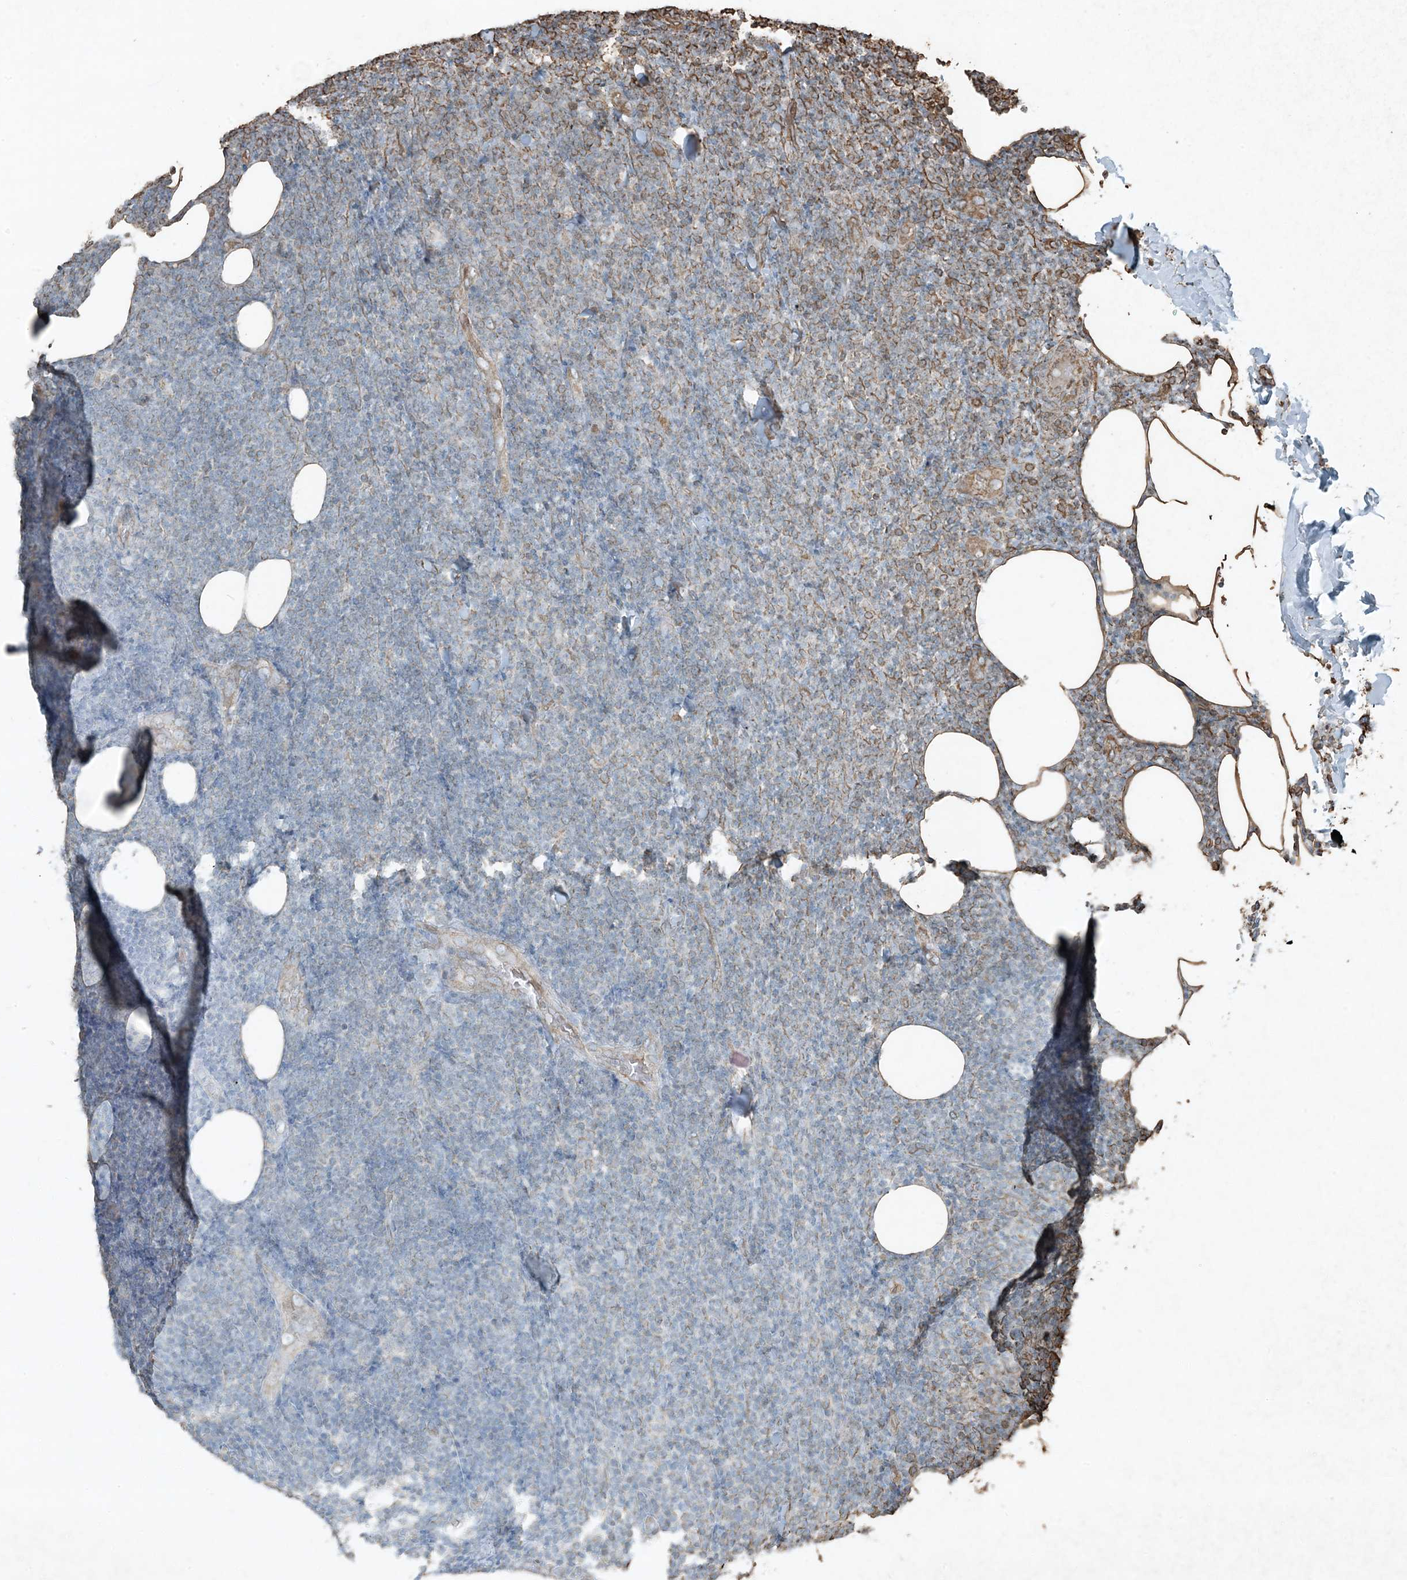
{"staining": {"intensity": "negative", "quantity": "none", "location": "none"}, "tissue": "lymphoma", "cell_type": "Tumor cells", "image_type": "cancer", "snomed": [{"axis": "morphology", "description": "Malignant lymphoma, non-Hodgkin's type, Low grade"}, {"axis": "topography", "description": "Lymph node"}], "caption": "An immunohistochemistry (IHC) photomicrograph of malignant lymphoma, non-Hodgkin's type (low-grade) is shown. There is no staining in tumor cells of malignant lymphoma, non-Hodgkin's type (low-grade).", "gene": "RYK", "patient": {"sex": "male", "age": 66}}